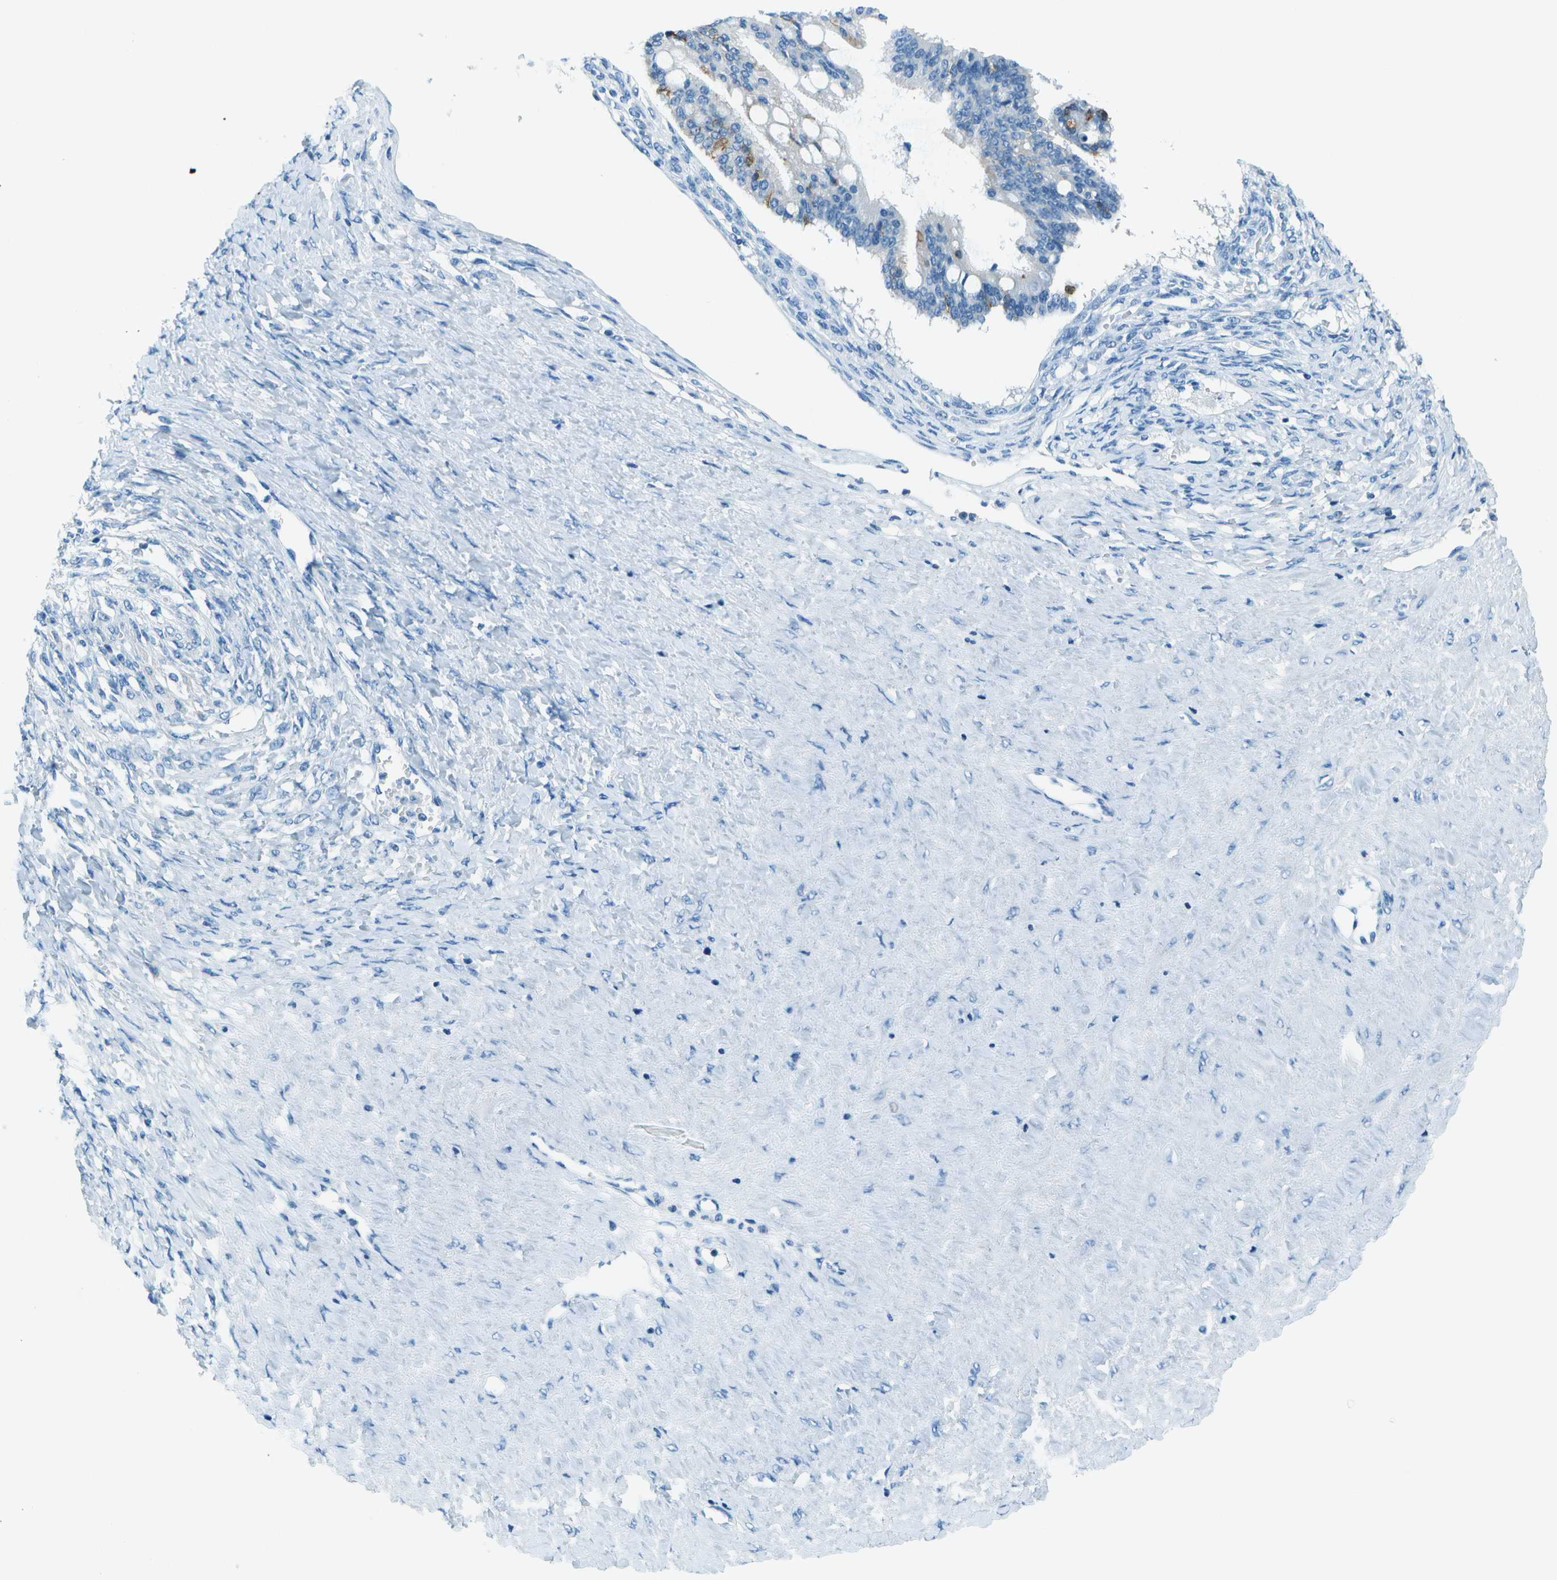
{"staining": {"intensity": "negative", "quantity": "none", "location": "none"}, "tissue": "ovarian cancer", "cell_type": "Tumor cells", "image_type": "cancer", "snomed": [{"axis": "morphology", "description": "Cystadenocarcinoma, mucinous, NOS"}, {"axis": "topography", "description": "Ovary"}], "caption": "Micrograph shows no significant protein staining in tumor cells of ovarian cancer.", "gene": "SLC16A10", "patient": {"sex": "female", "age": 73}}